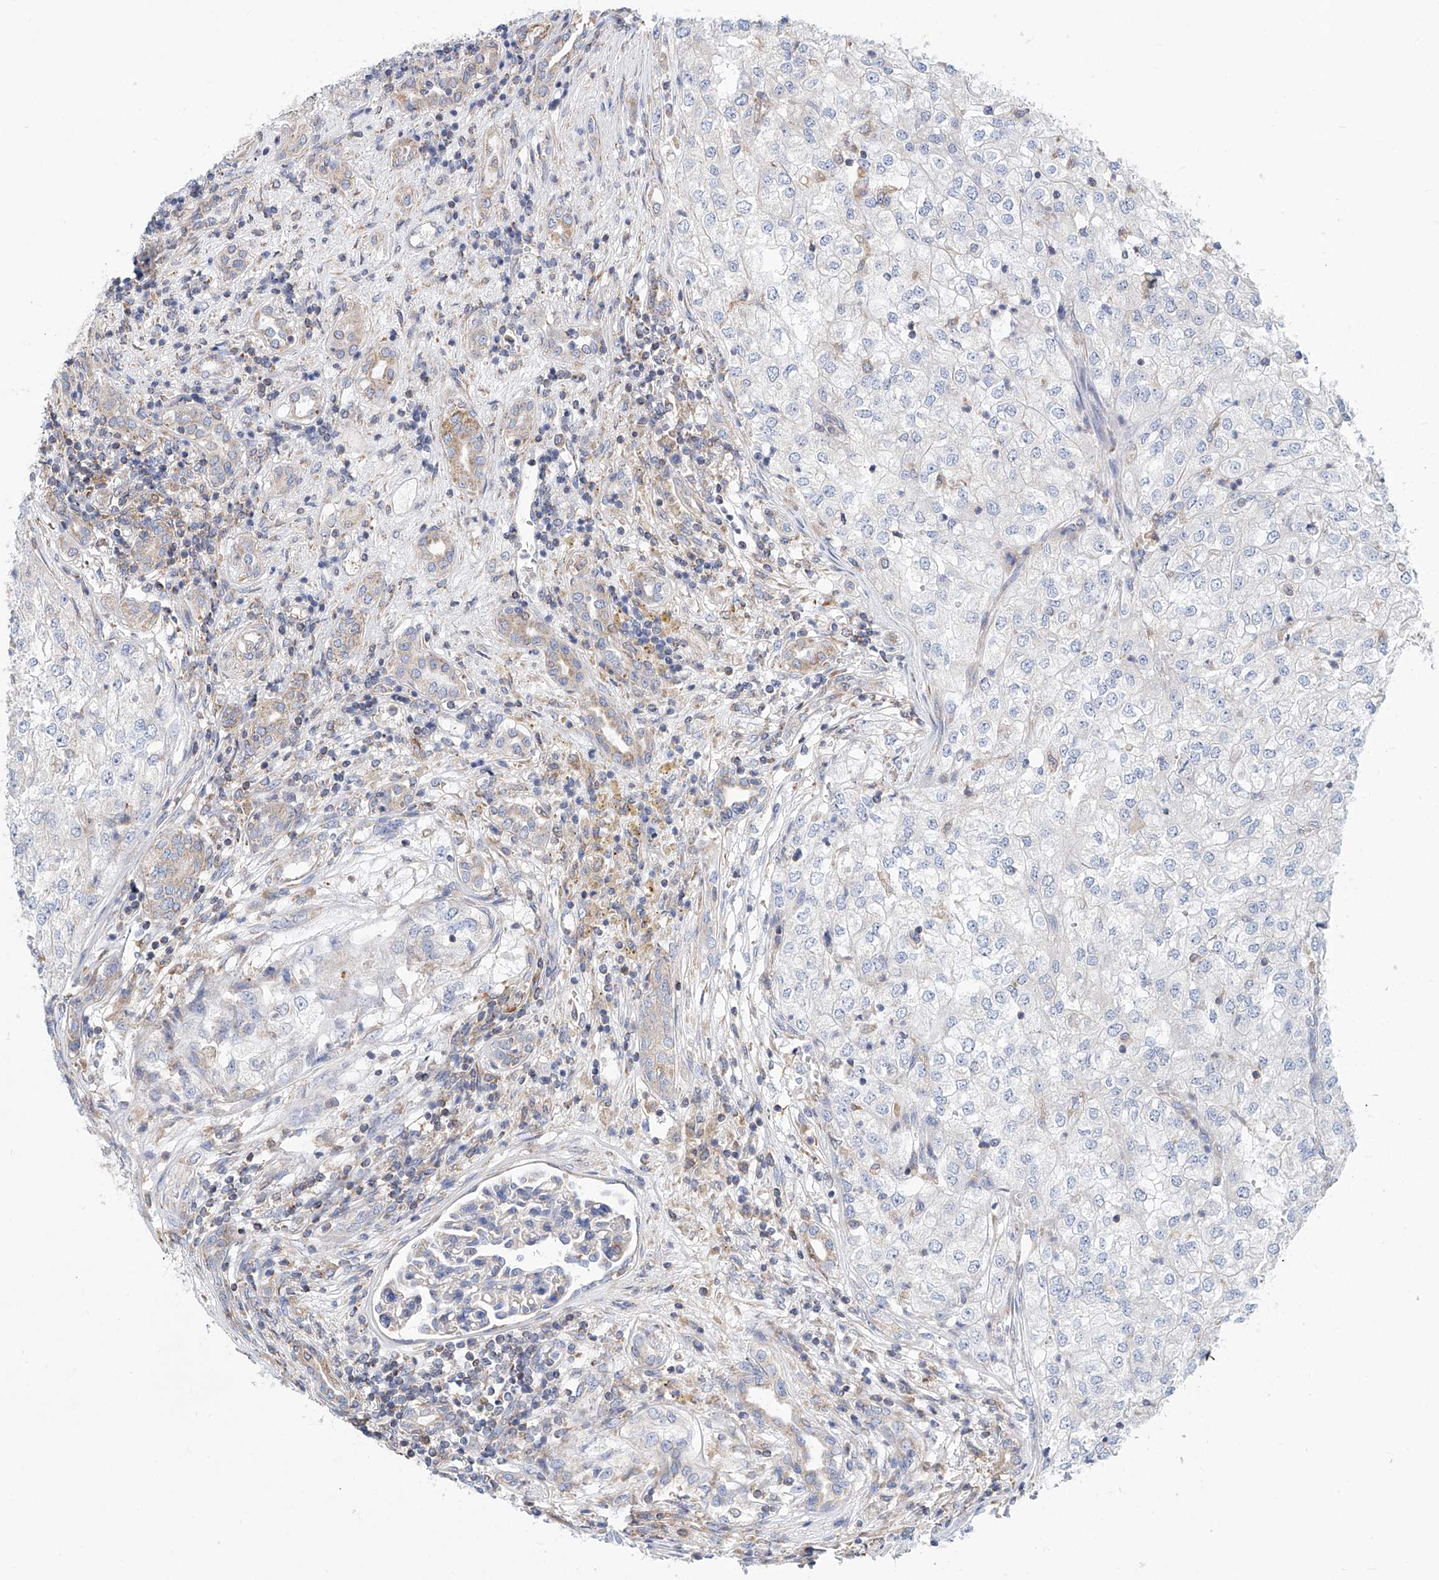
{"staining": {"intensity": "negative", "quantity": "none", "location": "none"}, "tissue": "renal cancer", "cell_type": "Tumor cells", "image_type": "cancer", "snomed": [{"axis": "morphology", "description": "Adenocarcinoma, NOS"}, {"axis": "topography", "description": "Kidney"}], "caption": "This histopathology image is of renal cancer stained with immunohistochemistry (IHC) to label a protein in brown with the nuclei are counter-stained blue. There is no staining in tumor cells.", "gene": "MAD2L1", "patient": {"sex": "female", "age": 54}}